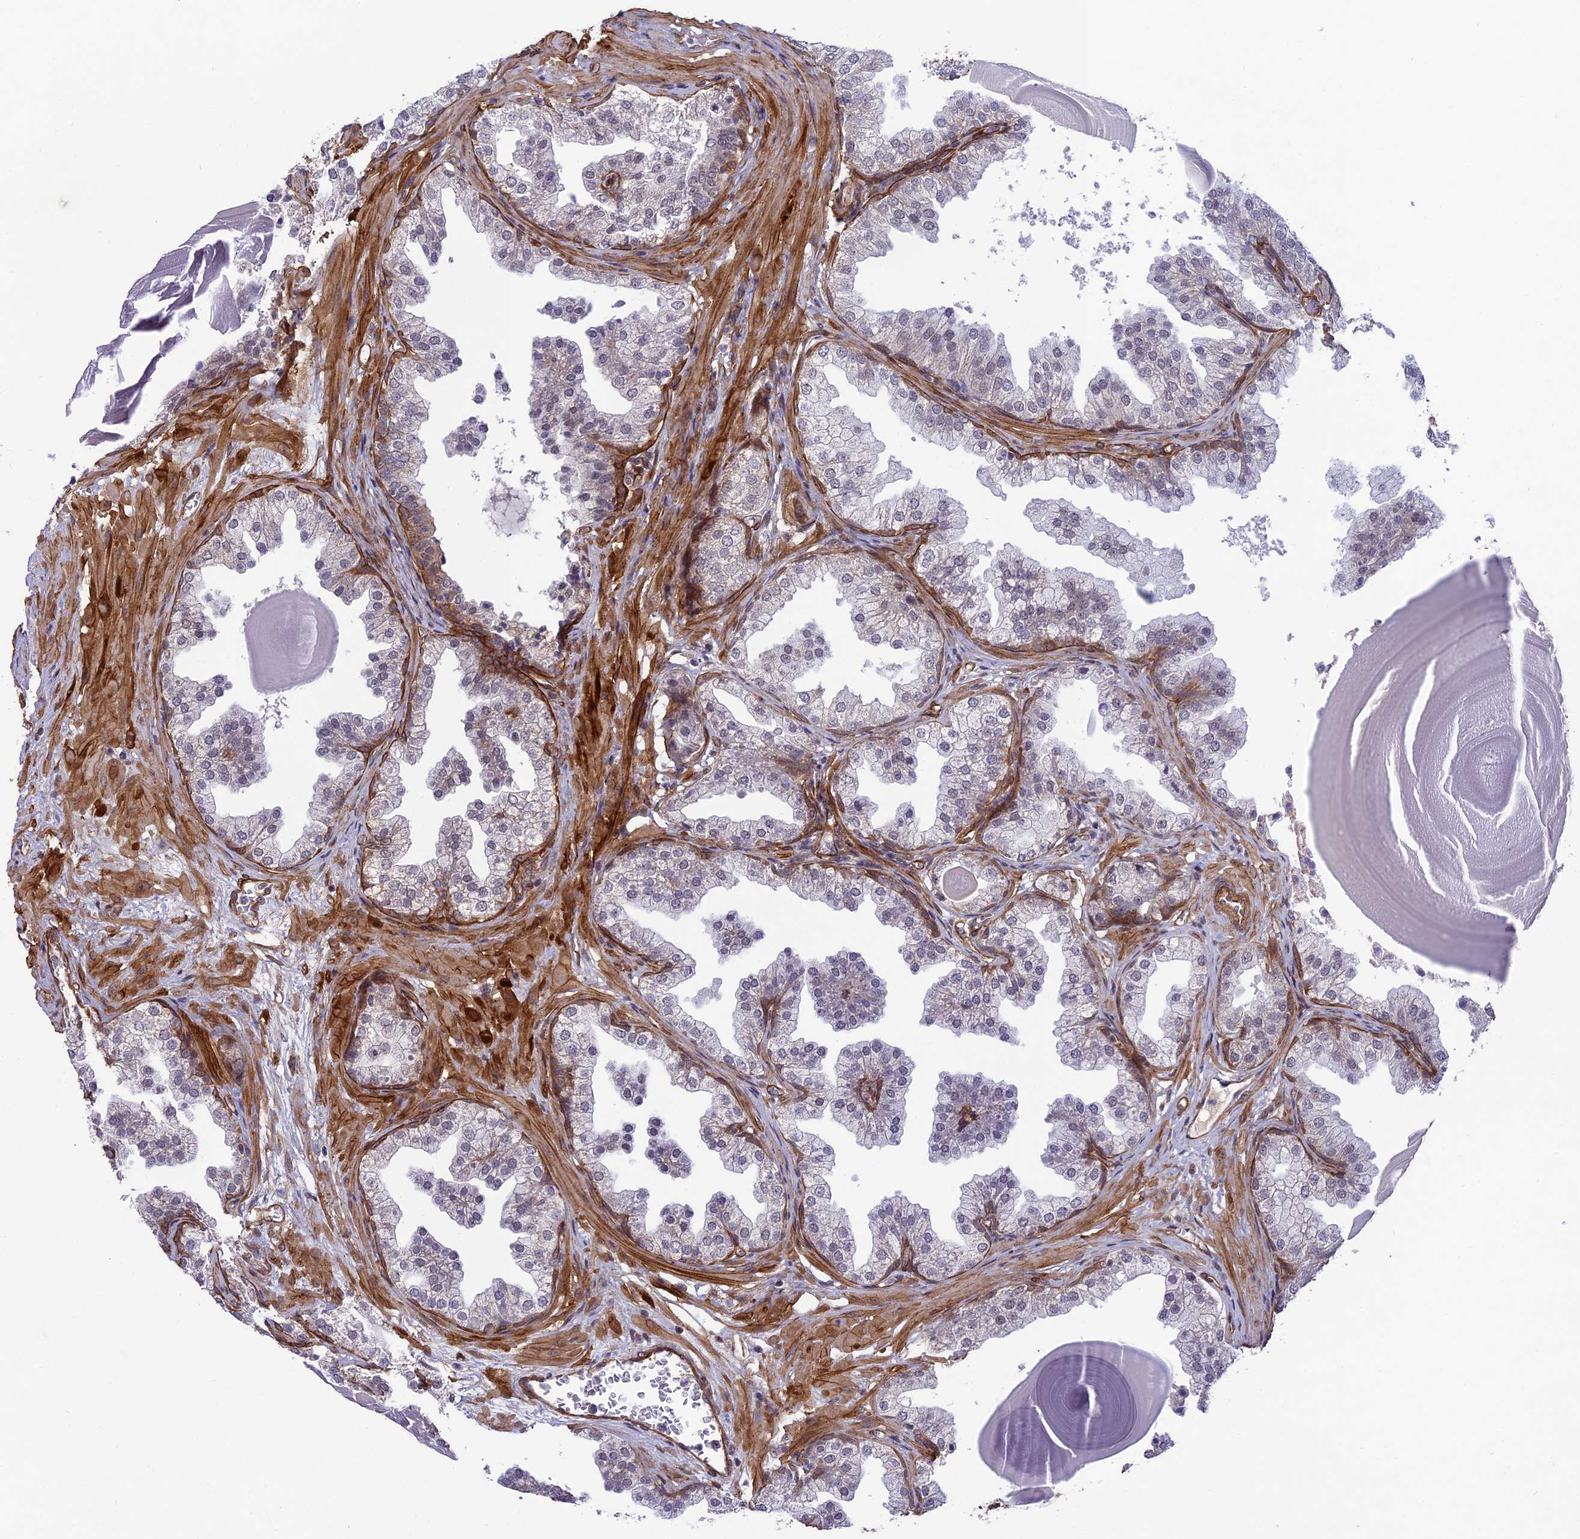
{"staining": {"intensity": "moderate", "quantity": "<25%", "location": "cytoplasmic/membranous"}, "tissue": "prostate", "cell_type": "Glandular cells", "image_type": "normal", "snomed": [{"axis": "morphology", "description": "Normal tissue, NOS"}, {"axis": "topography", "description": "Prostate"}], "caption": "Glandular cells exhibit low levels of moderate cytoplasmic/membranous expression in approximately <25% of cells in normal human prostate.", "gene": "TNS1", "patient": {"sex": "male", "age": 48}}